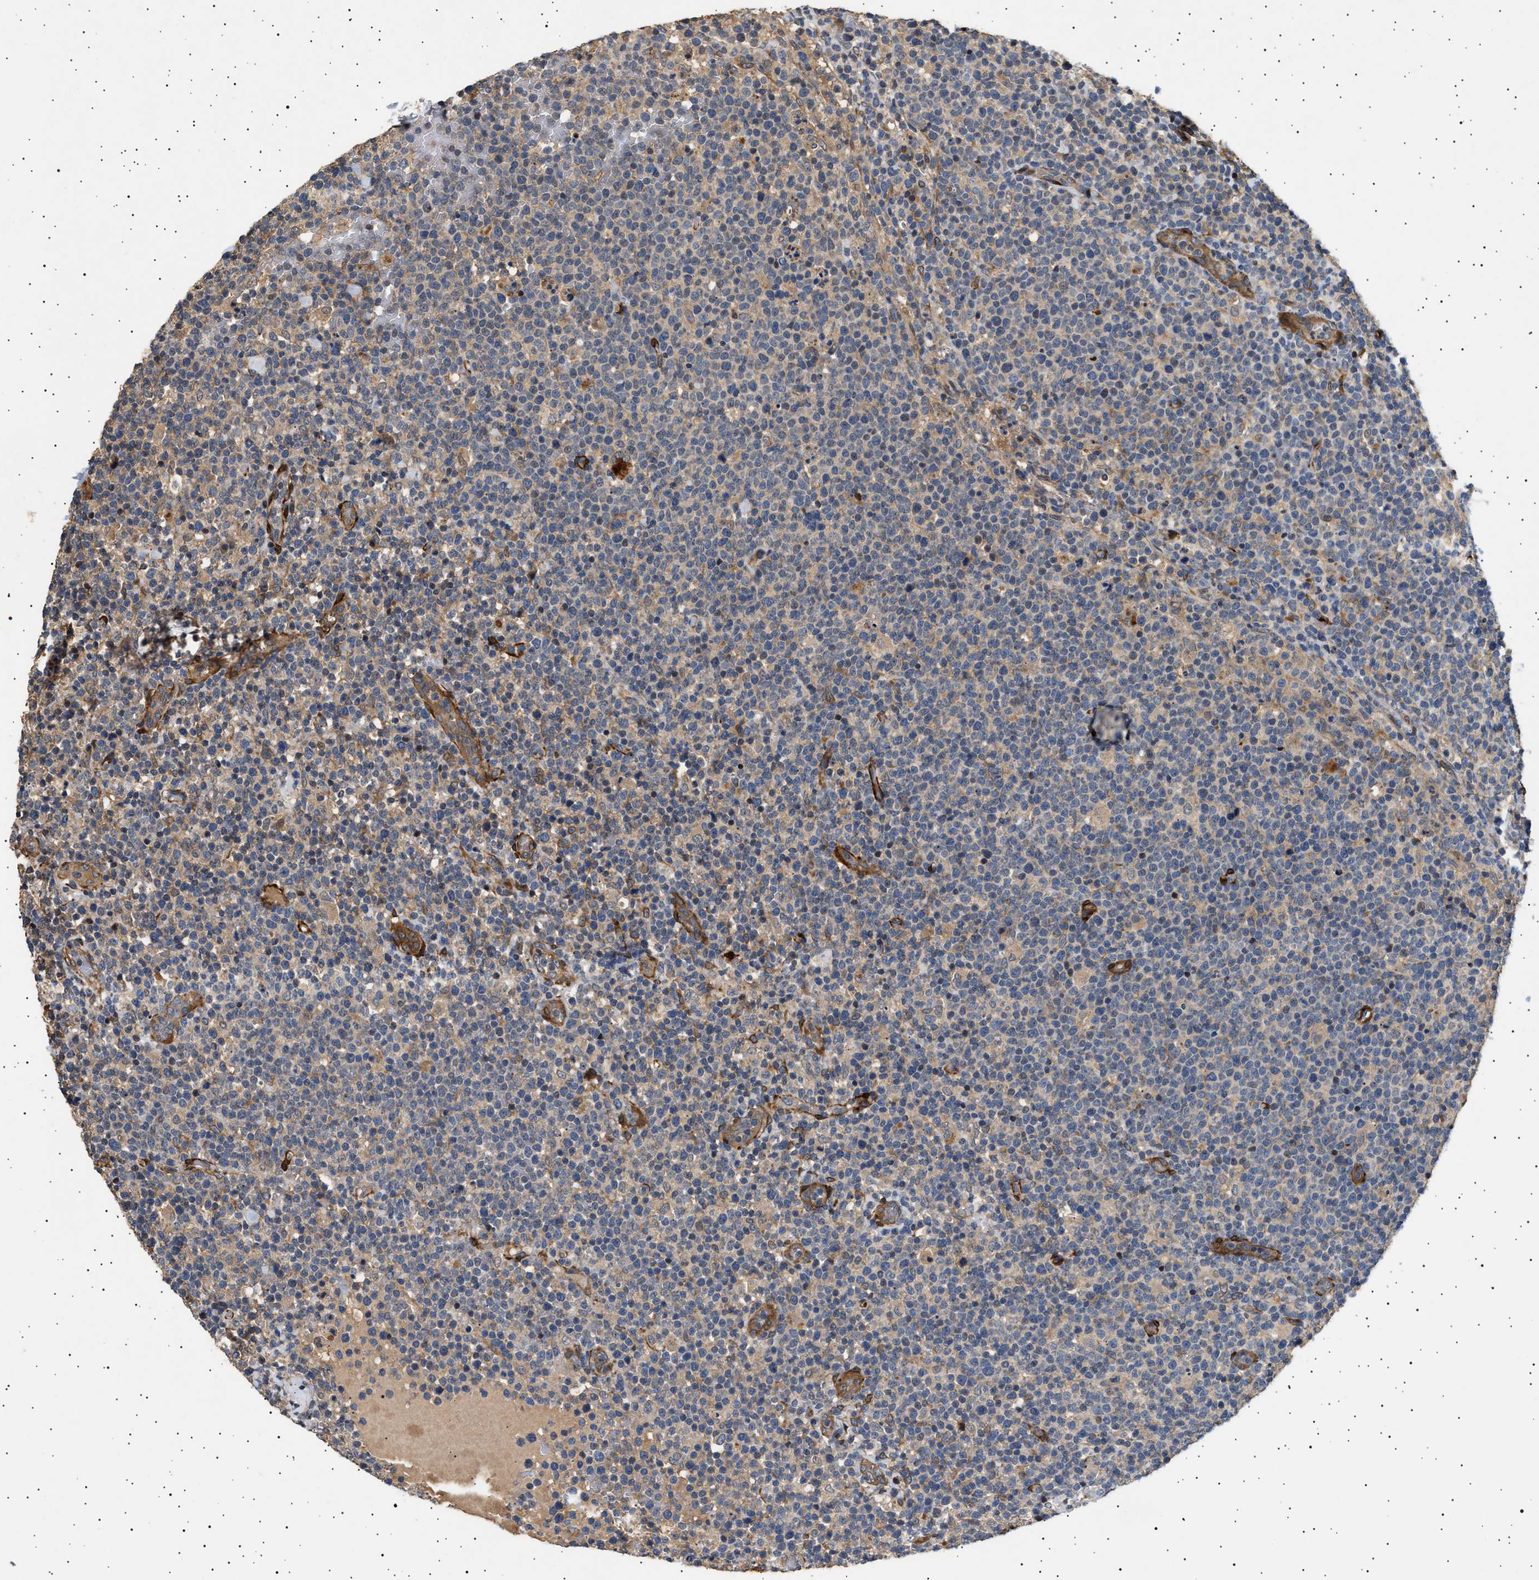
{"staining": {"intensity": "weak", "quantity": "25%-75%", "location": "cytoplasmic/membranous"}, "tissue": "lymphoma", "cell_type": "Tumor cells", "image_type": "cancer", "snomed": [{"axis": "morphology", "description": "Malignant lymphoma, non-Hodgkin's type, High grade"}, {"axis": "topography", "description": "Lymph node"}], "caption": "Lymphoma tissue shows weak cytoplasmic/membranous staining in approximately 25%-75% of tumor cells, visualized by immunohistochemistry.", "gene": "GUCY1B1", "patient": {"sex": "male", "age": 61}}